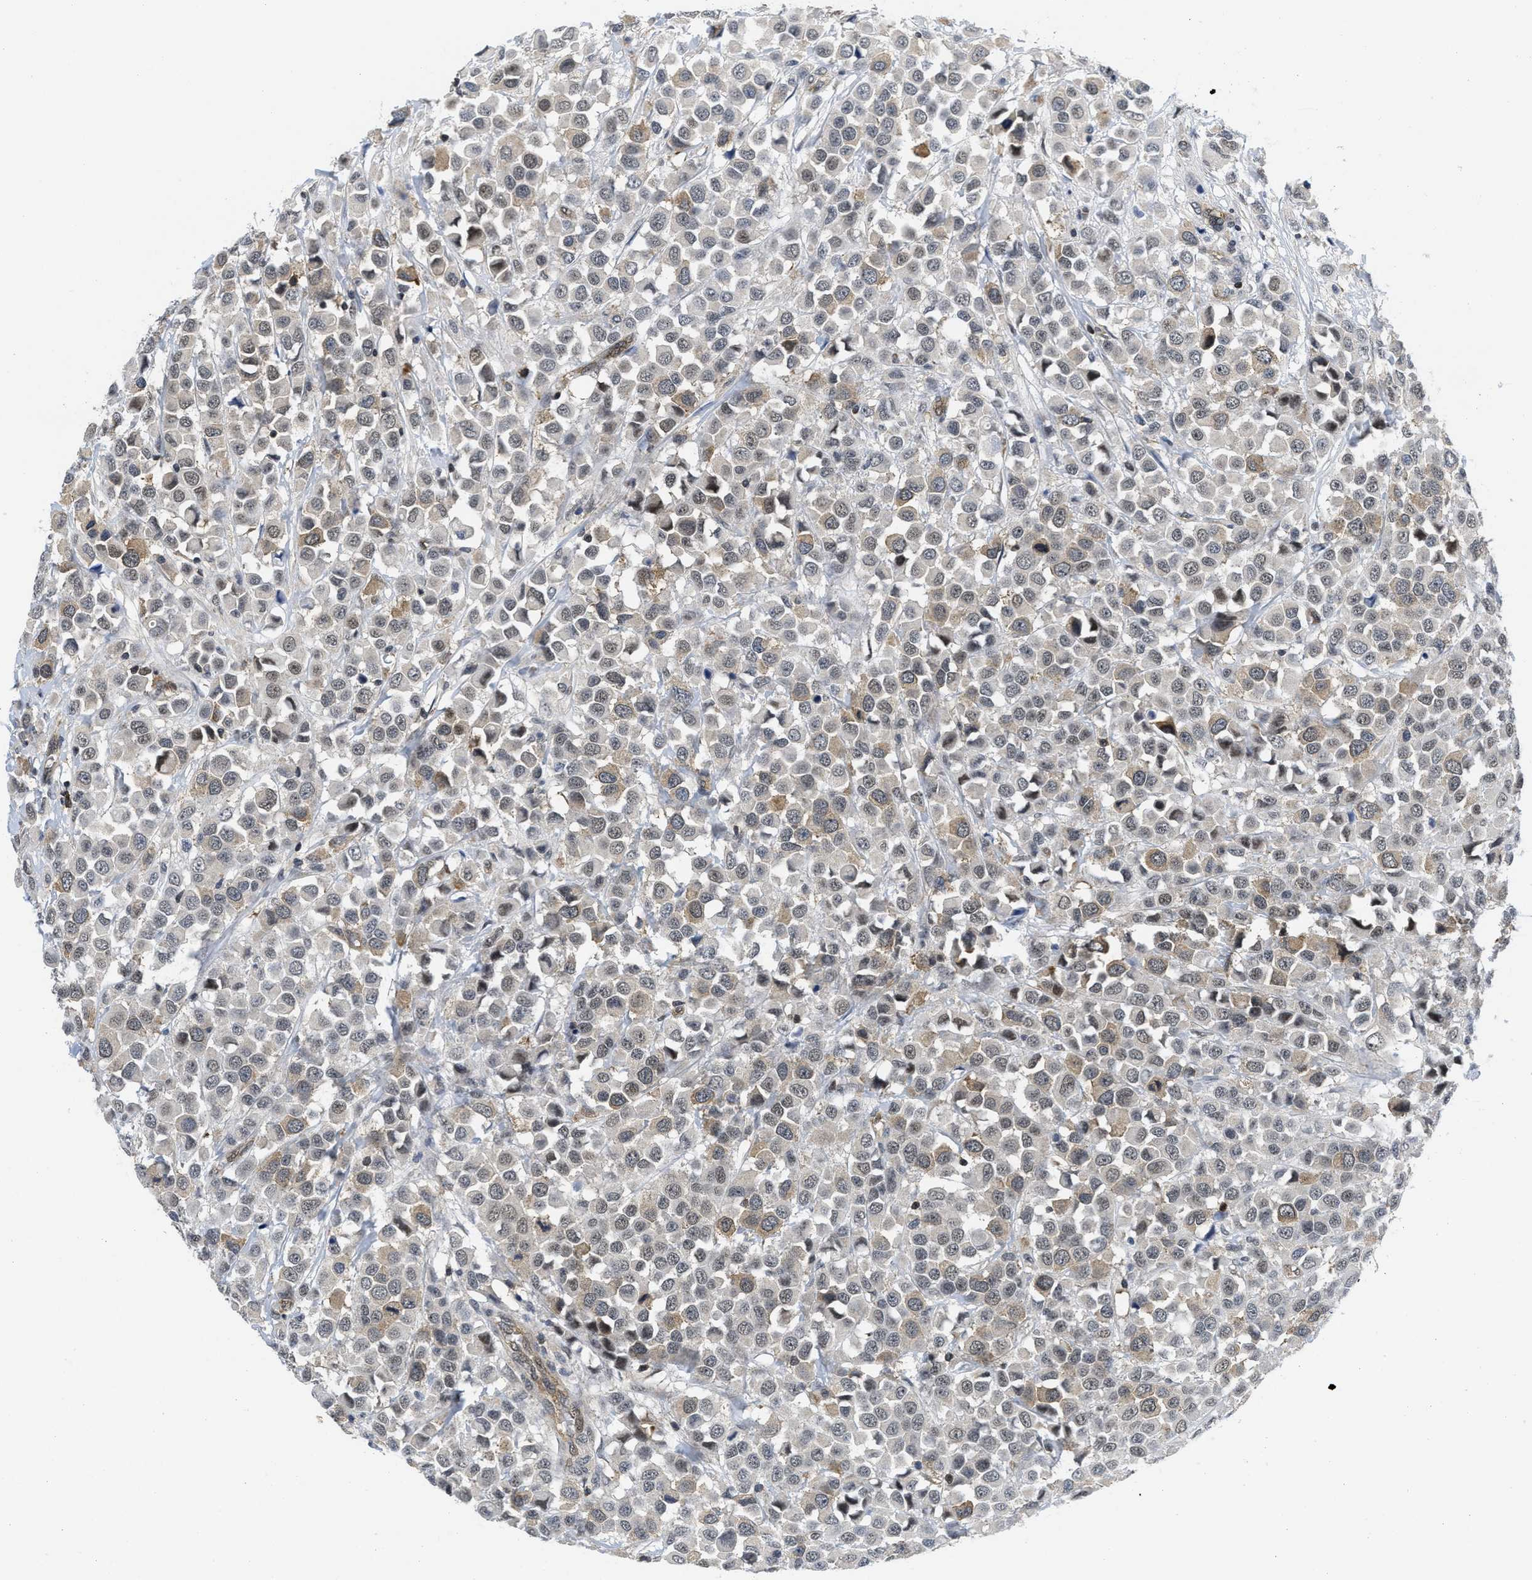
{"staining": {"intensity": "weak", "quantity": "25%-75%", "location": "cytoplasmic/membranous"}, "tissue": "breast cancer", "cell_type": "Tumor cells", "image_type": "cancer", "snomed": [{"axis": "morphology", "description": "Duct carcinoma"}, {"axis": "topography", "description": "Breast"}], "caption": "Protein expression analysis of human breast cancer (intraductal carcinoma) reveals weak cytoplasmic/membranous positivity in about 25%-75% of tumor cells. The staining was performed using DAB (3,3'-diaminobenzidine) to visualize the protein expression in brown, while the nuclei were stained in blue with hematoxylin (Magnification: 20x).", "gene": "HIF1A", "patient": {"sex": "female", "age": 61}}